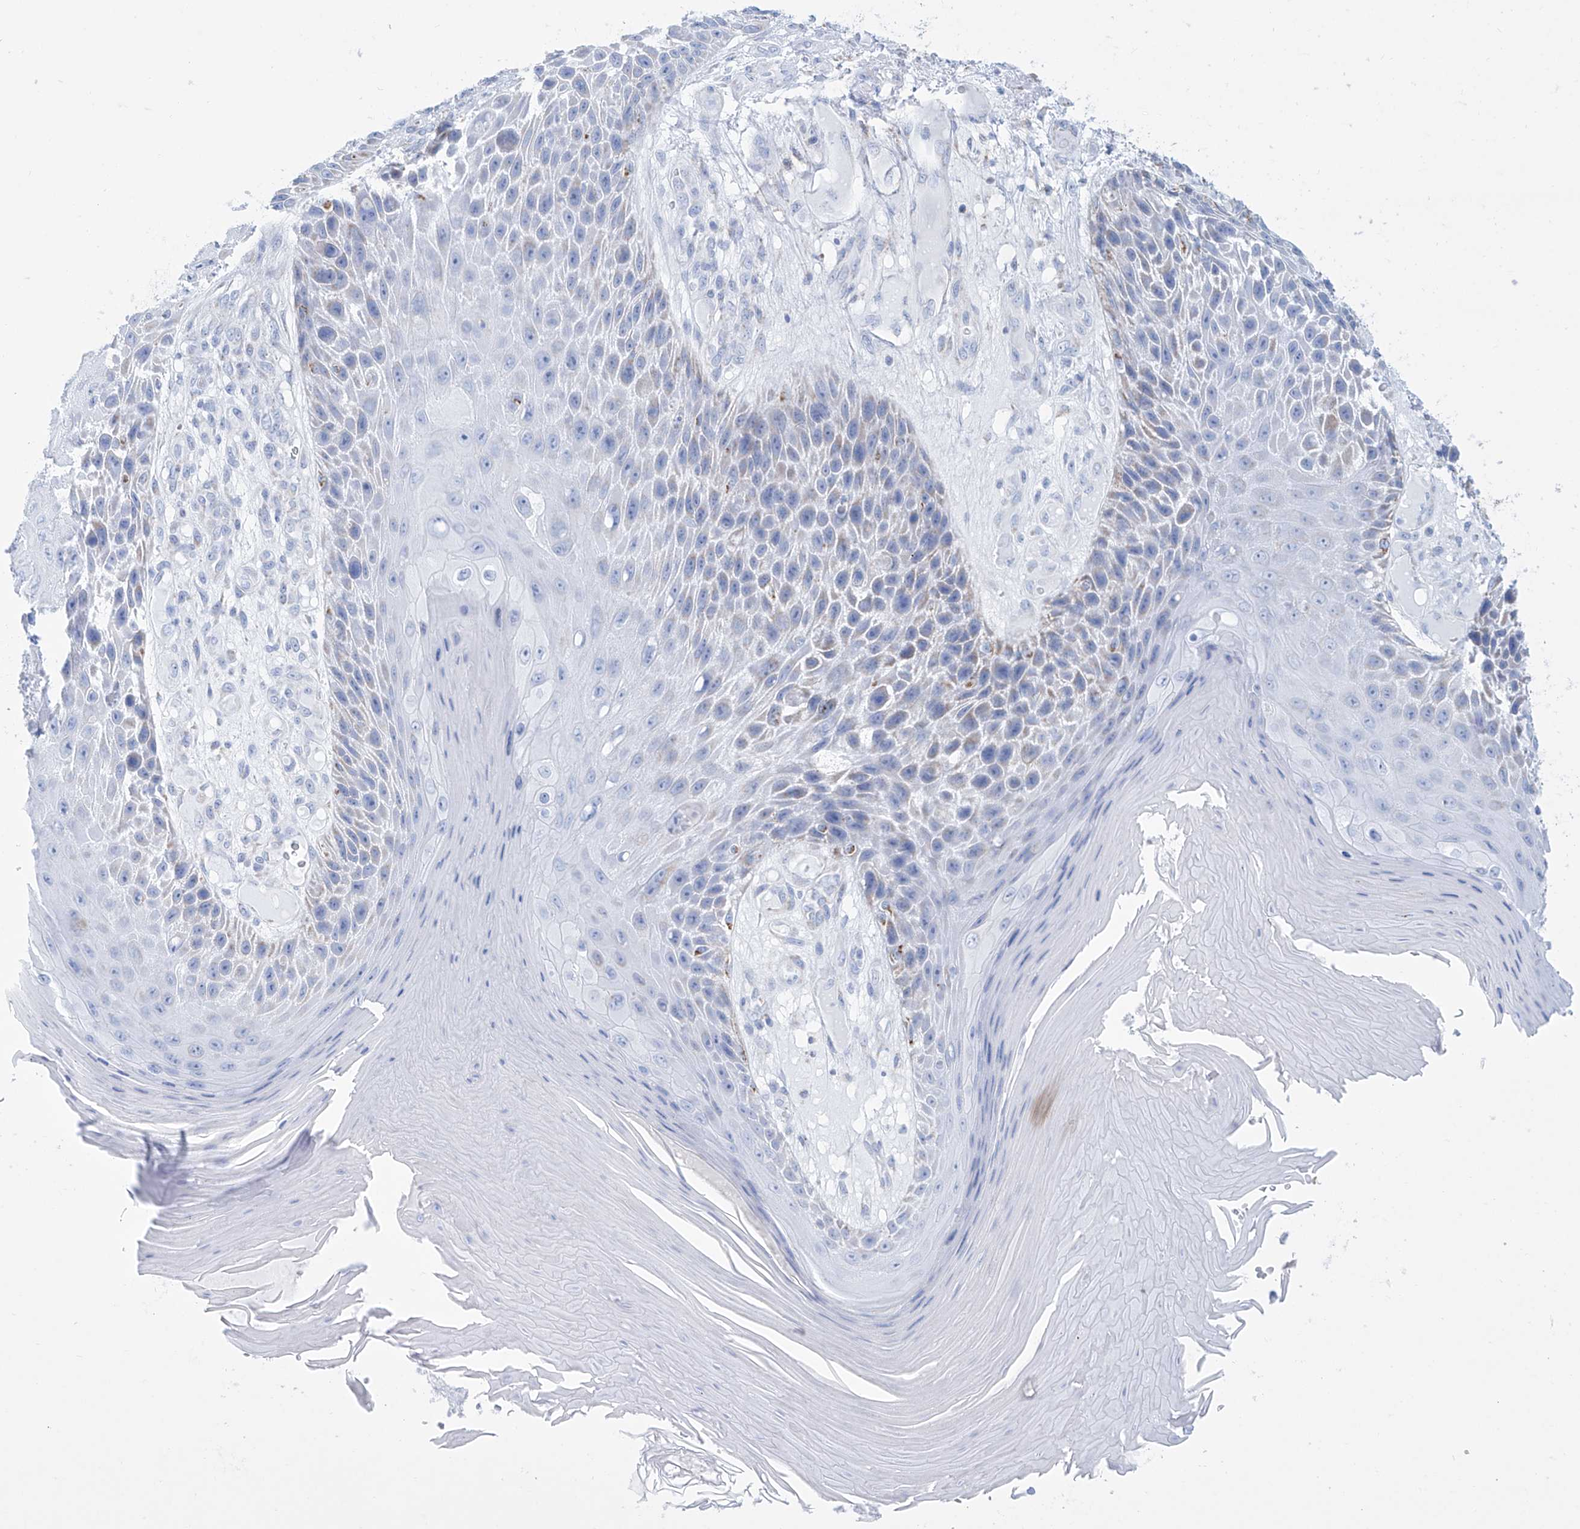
{"staining": {"intensity": "negative", "quantity": "none", "location": "none"}, "tissue": "skin cancer", "cell_type": "Tumor cells", "image_type": "cancer", "snomed": [{"axis": "morphology", "description": "Squamous cell carcinoma, NOS"}, {"axis": "topography", "description": "Skin"}], "caption": "This histopathology image is of squamous cell carcinoma (skin) stained with immunohistochemistry to label a protein in brown with the nuclei are counter-stained blue. There is no expression in tumor cells.", "gene": "ALDH6A1", "patient": {"sex": "female", "age": 88}}